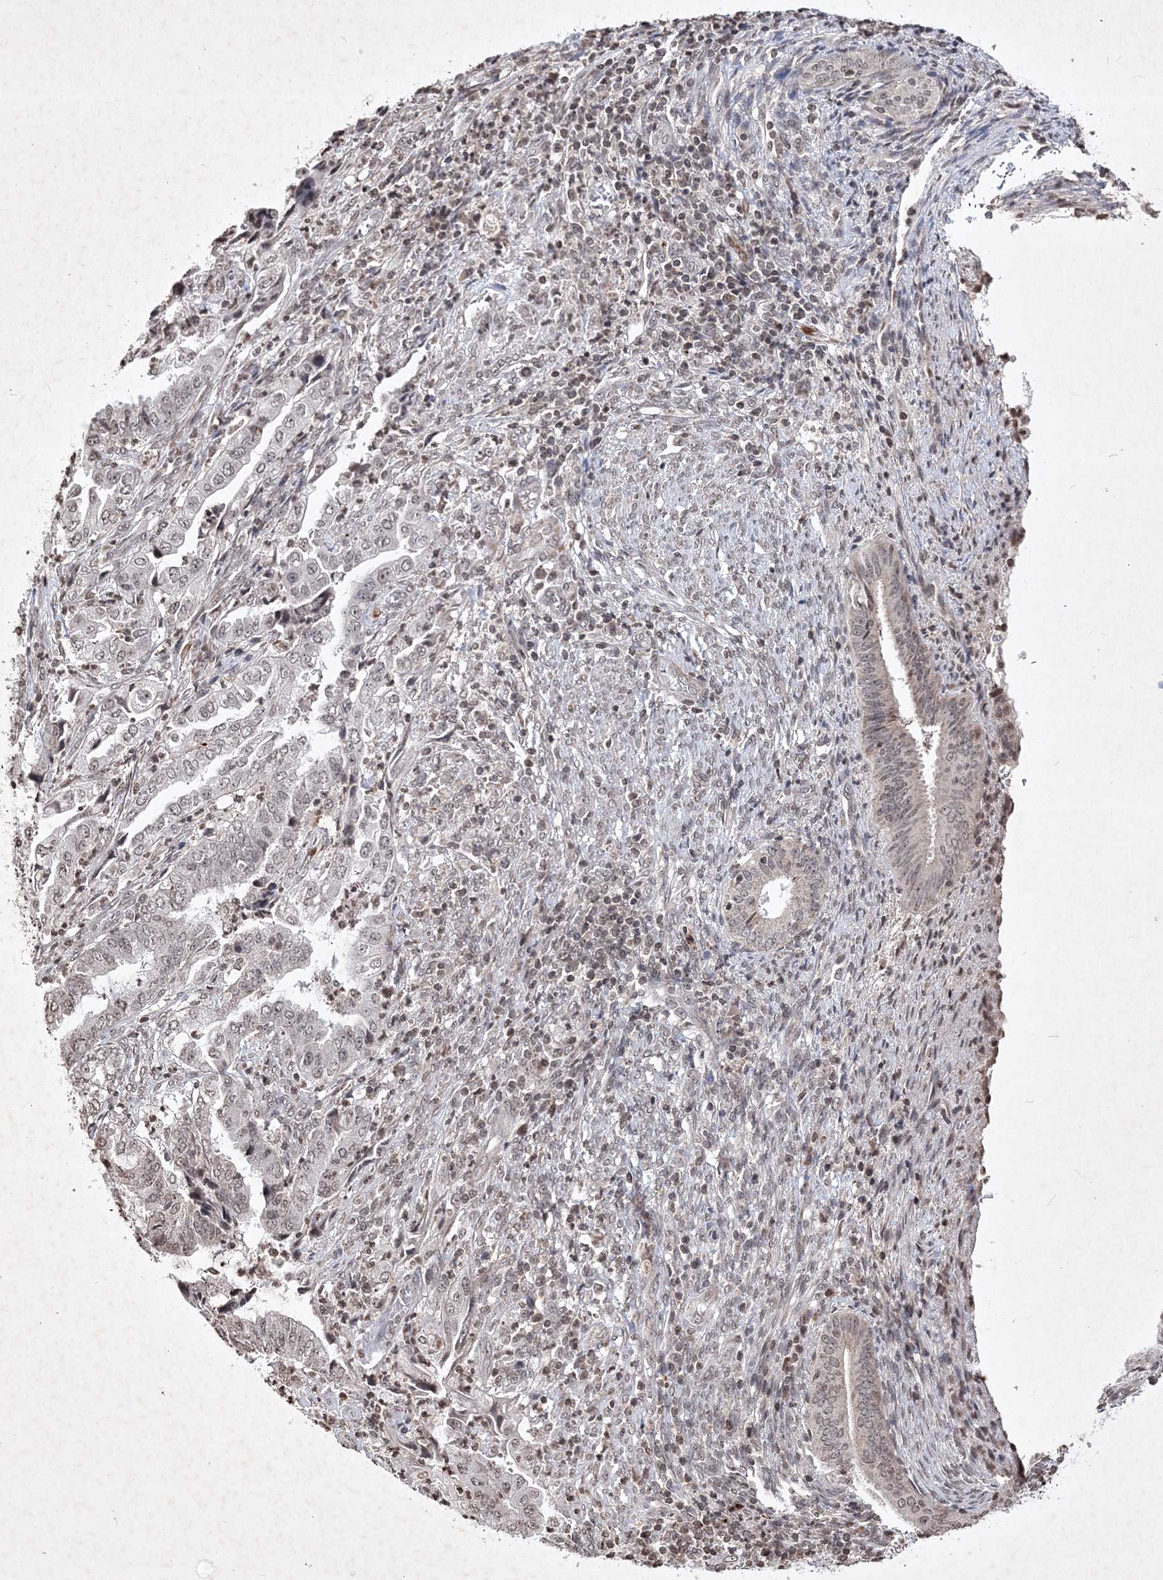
{"staining": {"intensity": "weak", "quantity": ">75%", "location": "nuclear"}, "tissue": "endometrial cancer", "cell_type": "Tumor cells", "image_type": "cancer", "snomed": [{"axis": "morphology", "description": "Adenocarcinoma, NOS"}, {"axis": "topography", "description": "Endometrium"}], "caption": "A high-resolution micrograph shows immunohistochemistry staining of endometrial cancer, which displays weak nuclear positivity in approximately >75% of tumor cells.", "gene": "SOWAHB", "patient": {"sex": "female", "age": 51}}